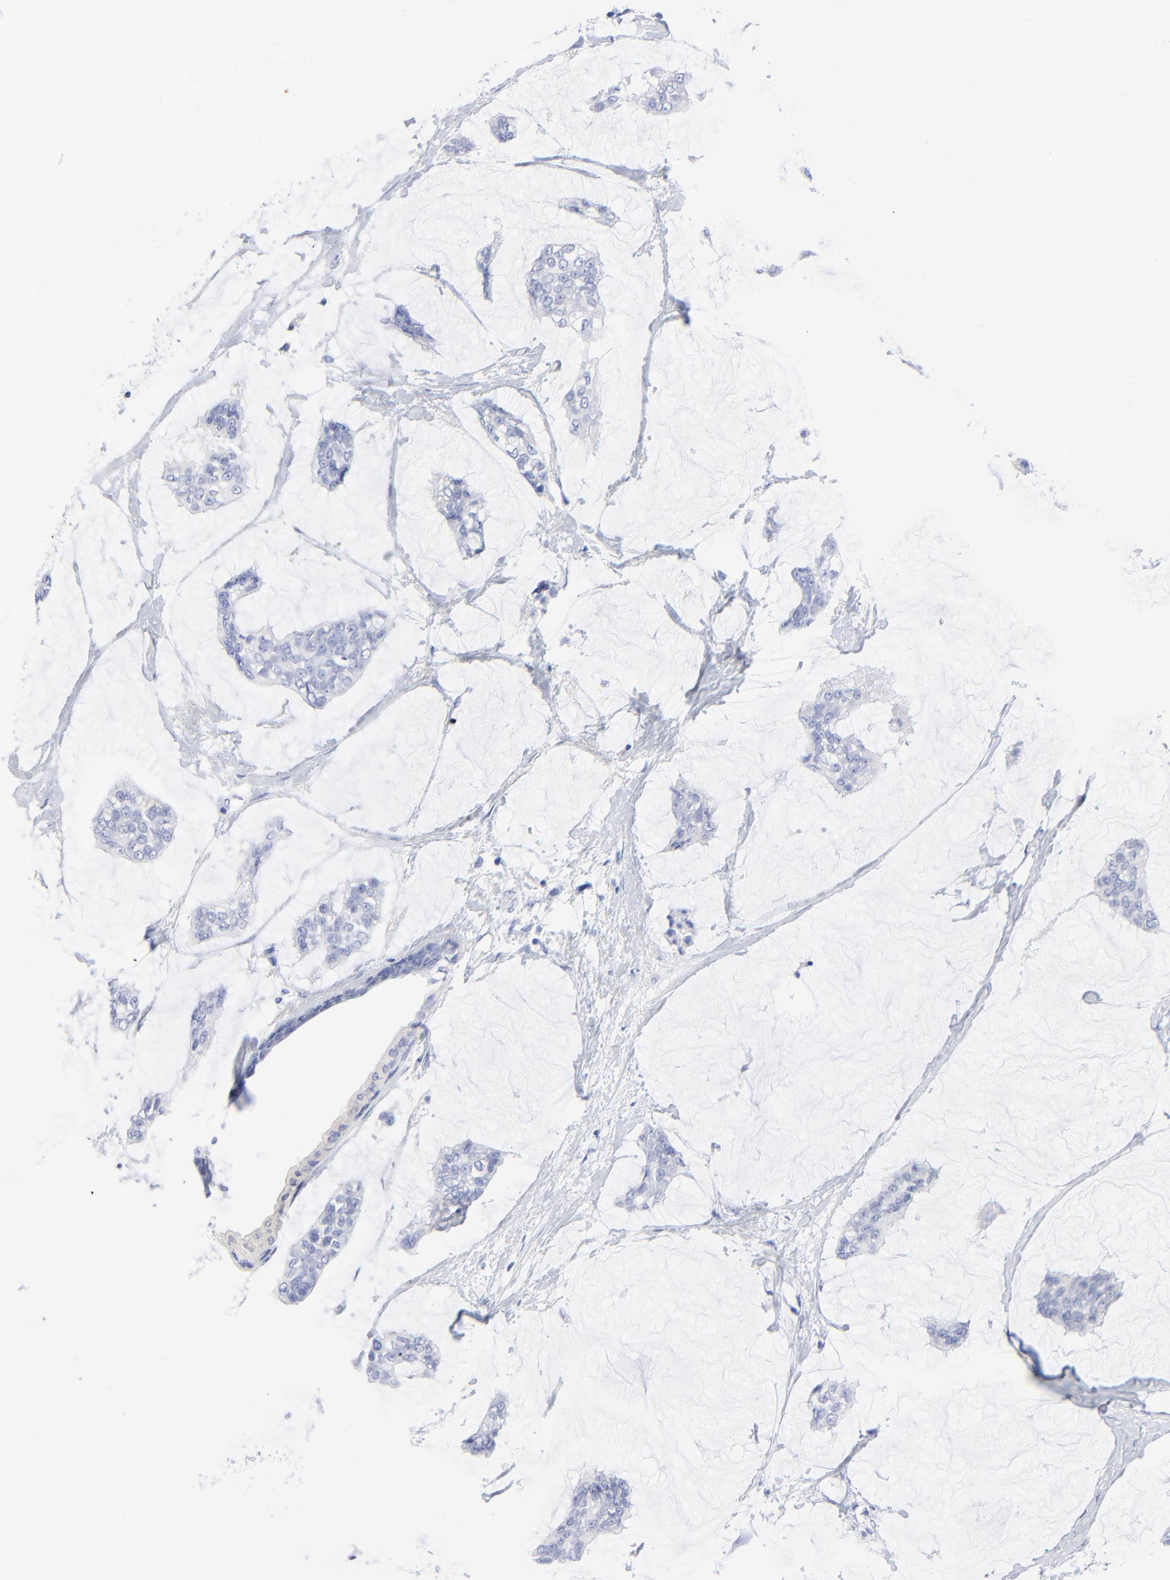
{"staining": {"intensity": "negative", "quantity": "none", "location": "none"}, "tissue": "breast cancer", "cell_type": "Tumor cells", "image_type": "cancer", "snomed": [{"axis": "morphology", "description": "Duct carcinoma"}, {"axis": "topography", "description": "Breast"}], "caption": "This is an IHC image of intraductal carcinoma (breast). There is no staining in tumor cells.", "gene": "PSD3", "patient": {"sex": "female", "age": 93}}